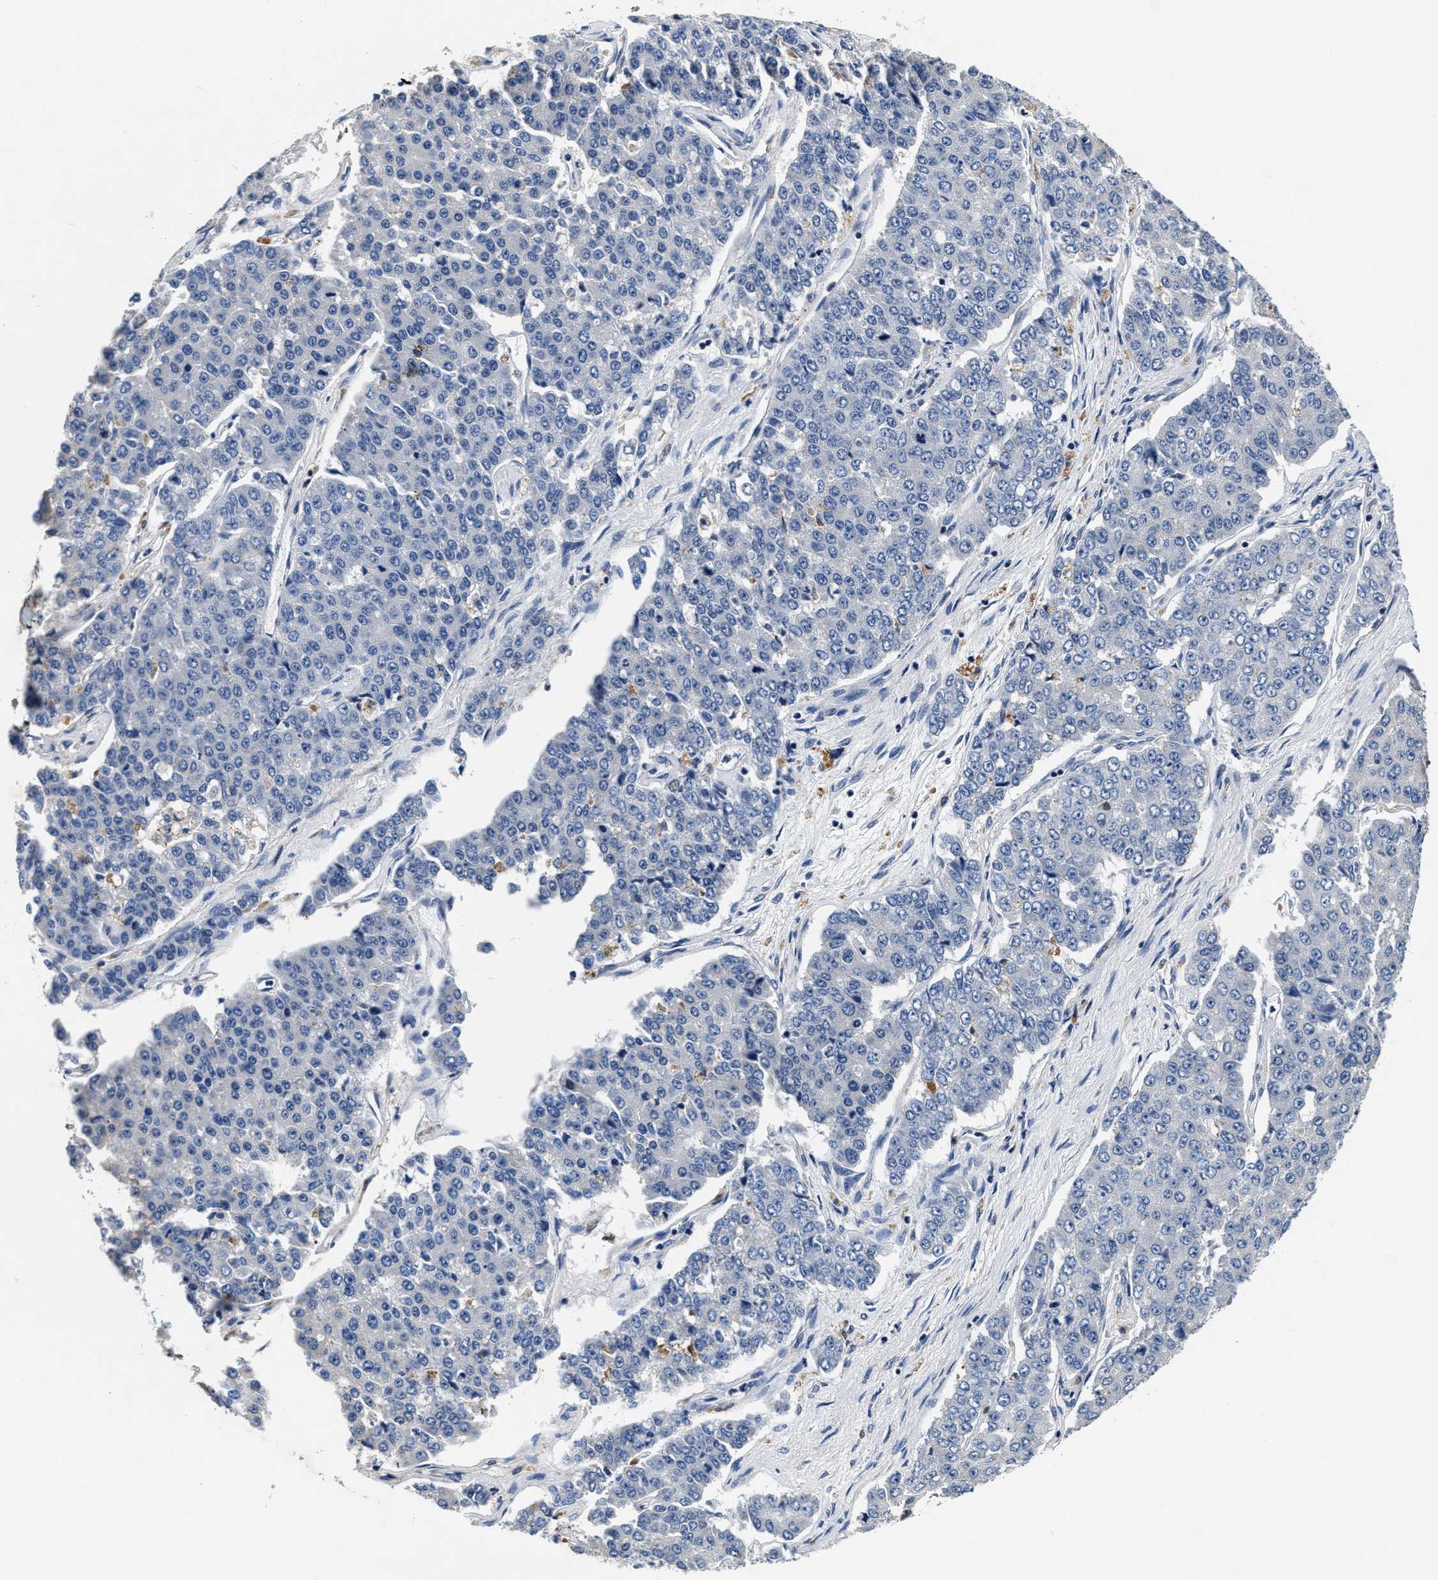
{"staining": {"intensity": "negative", "quantity": "none", "location": "none"}, "tissue": "pancreatic cancer", "cell_type": "Tumor cells", "image_type": "cancer", "snomed": [{"axis": "morphology", "description": "Adenocarcinoma, NOS"}, {"axis": "topography", "description": "Pancreas"}], "caption": "Image shows no significant protein expression in tumor cells of pancreatic adenocarcinoma. (DAB (3,3'-diaminobenzidine) immunohistochemistry (IHC), high magnification).", "gene": "ANKIB1", "patient": {"sex": "male", "age": 50}}